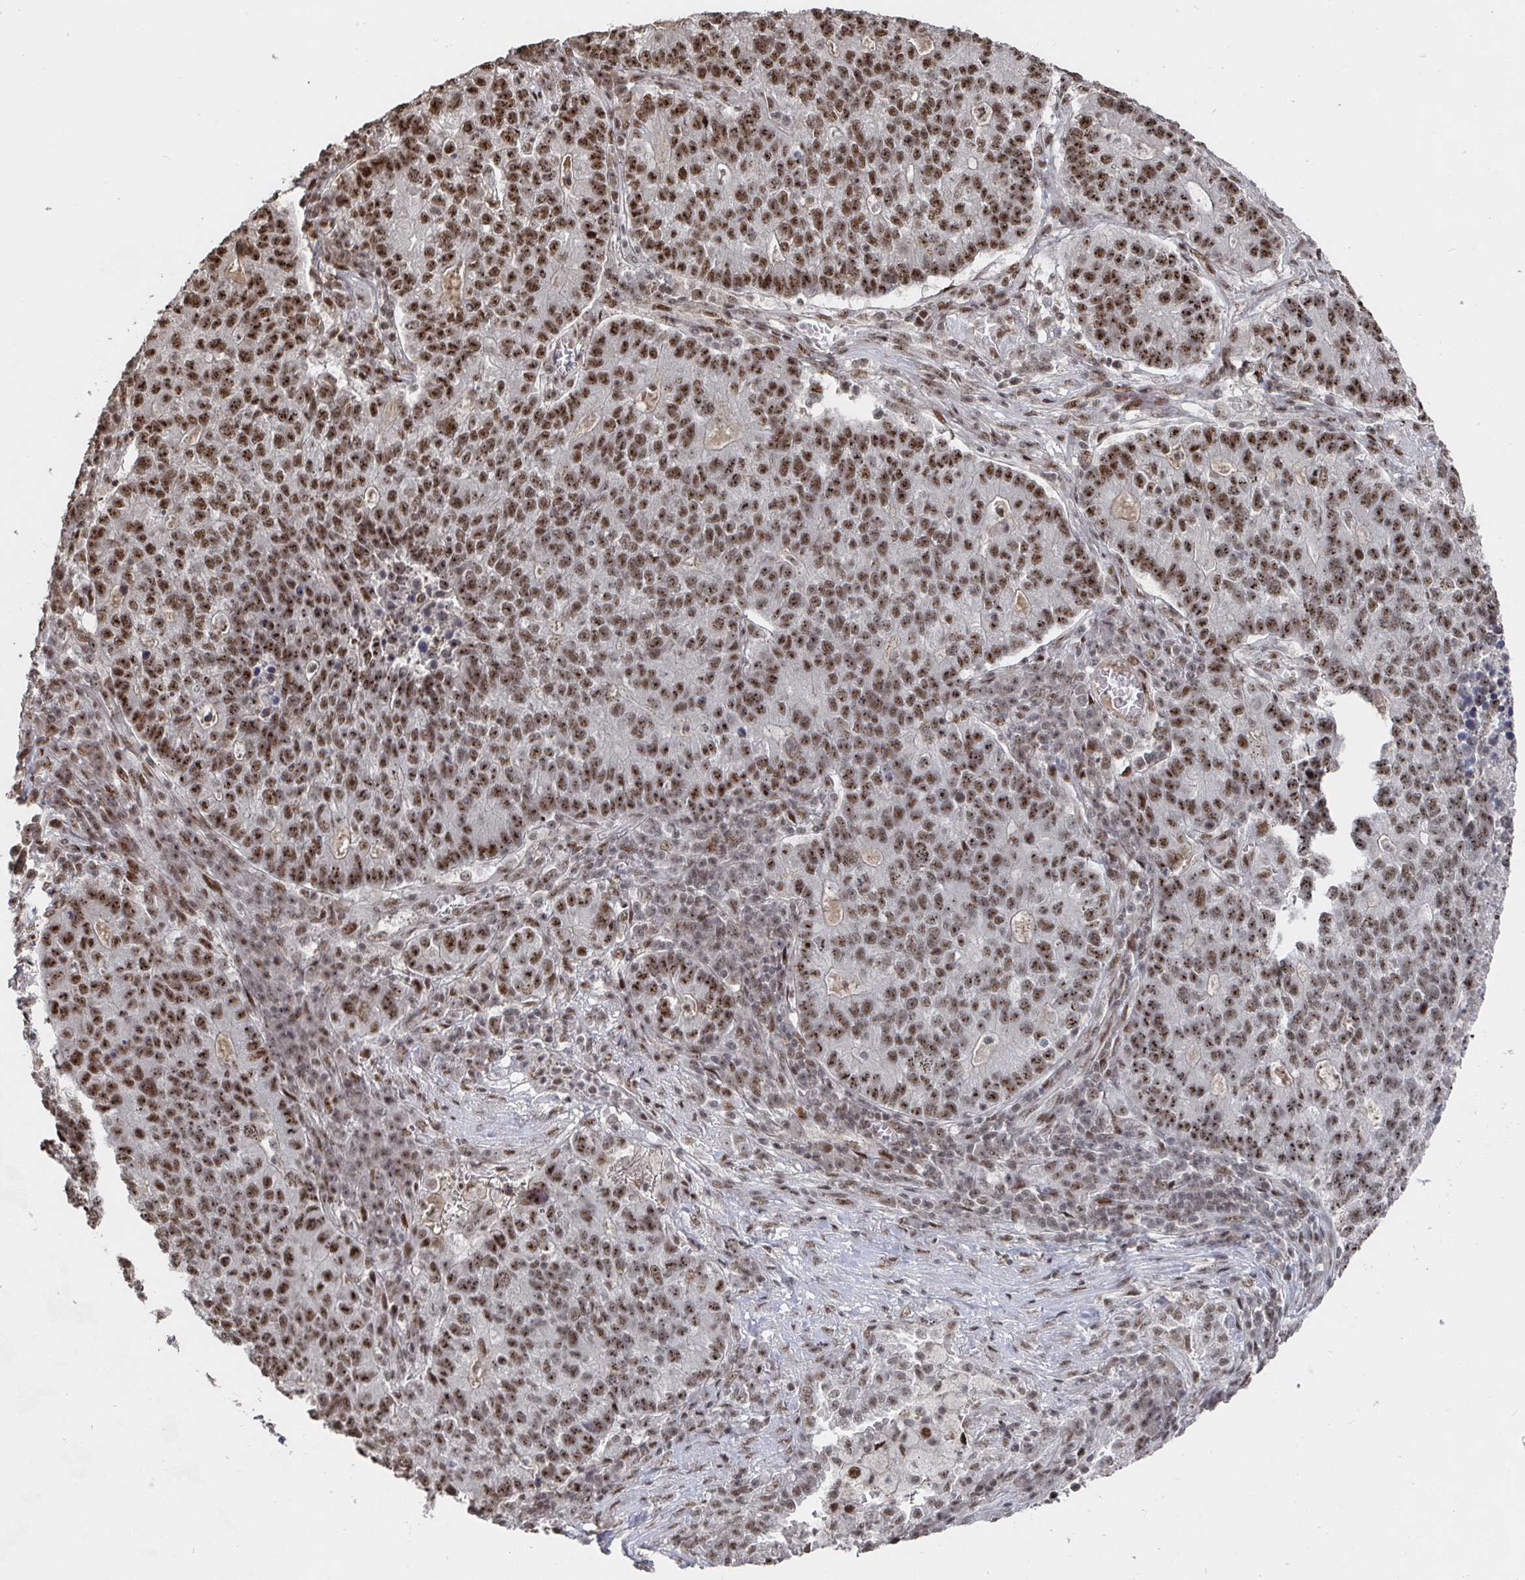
{"staining": {"intensity": "moderate", "quantity": ">75%", "location": "nuclear"}, "tissue": "lung cancer", "cell_type": "Tumor cells", "image_type": "cancer", "snomed": [{"axis": "morphology", "description": "Adenocarcinoma, NOS"}, {"axis": "topography", "description": "Lung"}], "caption": "The micrograph displays a brown stain indicating the presence of a protein in the nuclear of tumor cells in adenocarcinoma (lung).", "gene": "ZDHHC12", "patient": {"sex": "male", "age": 57}}